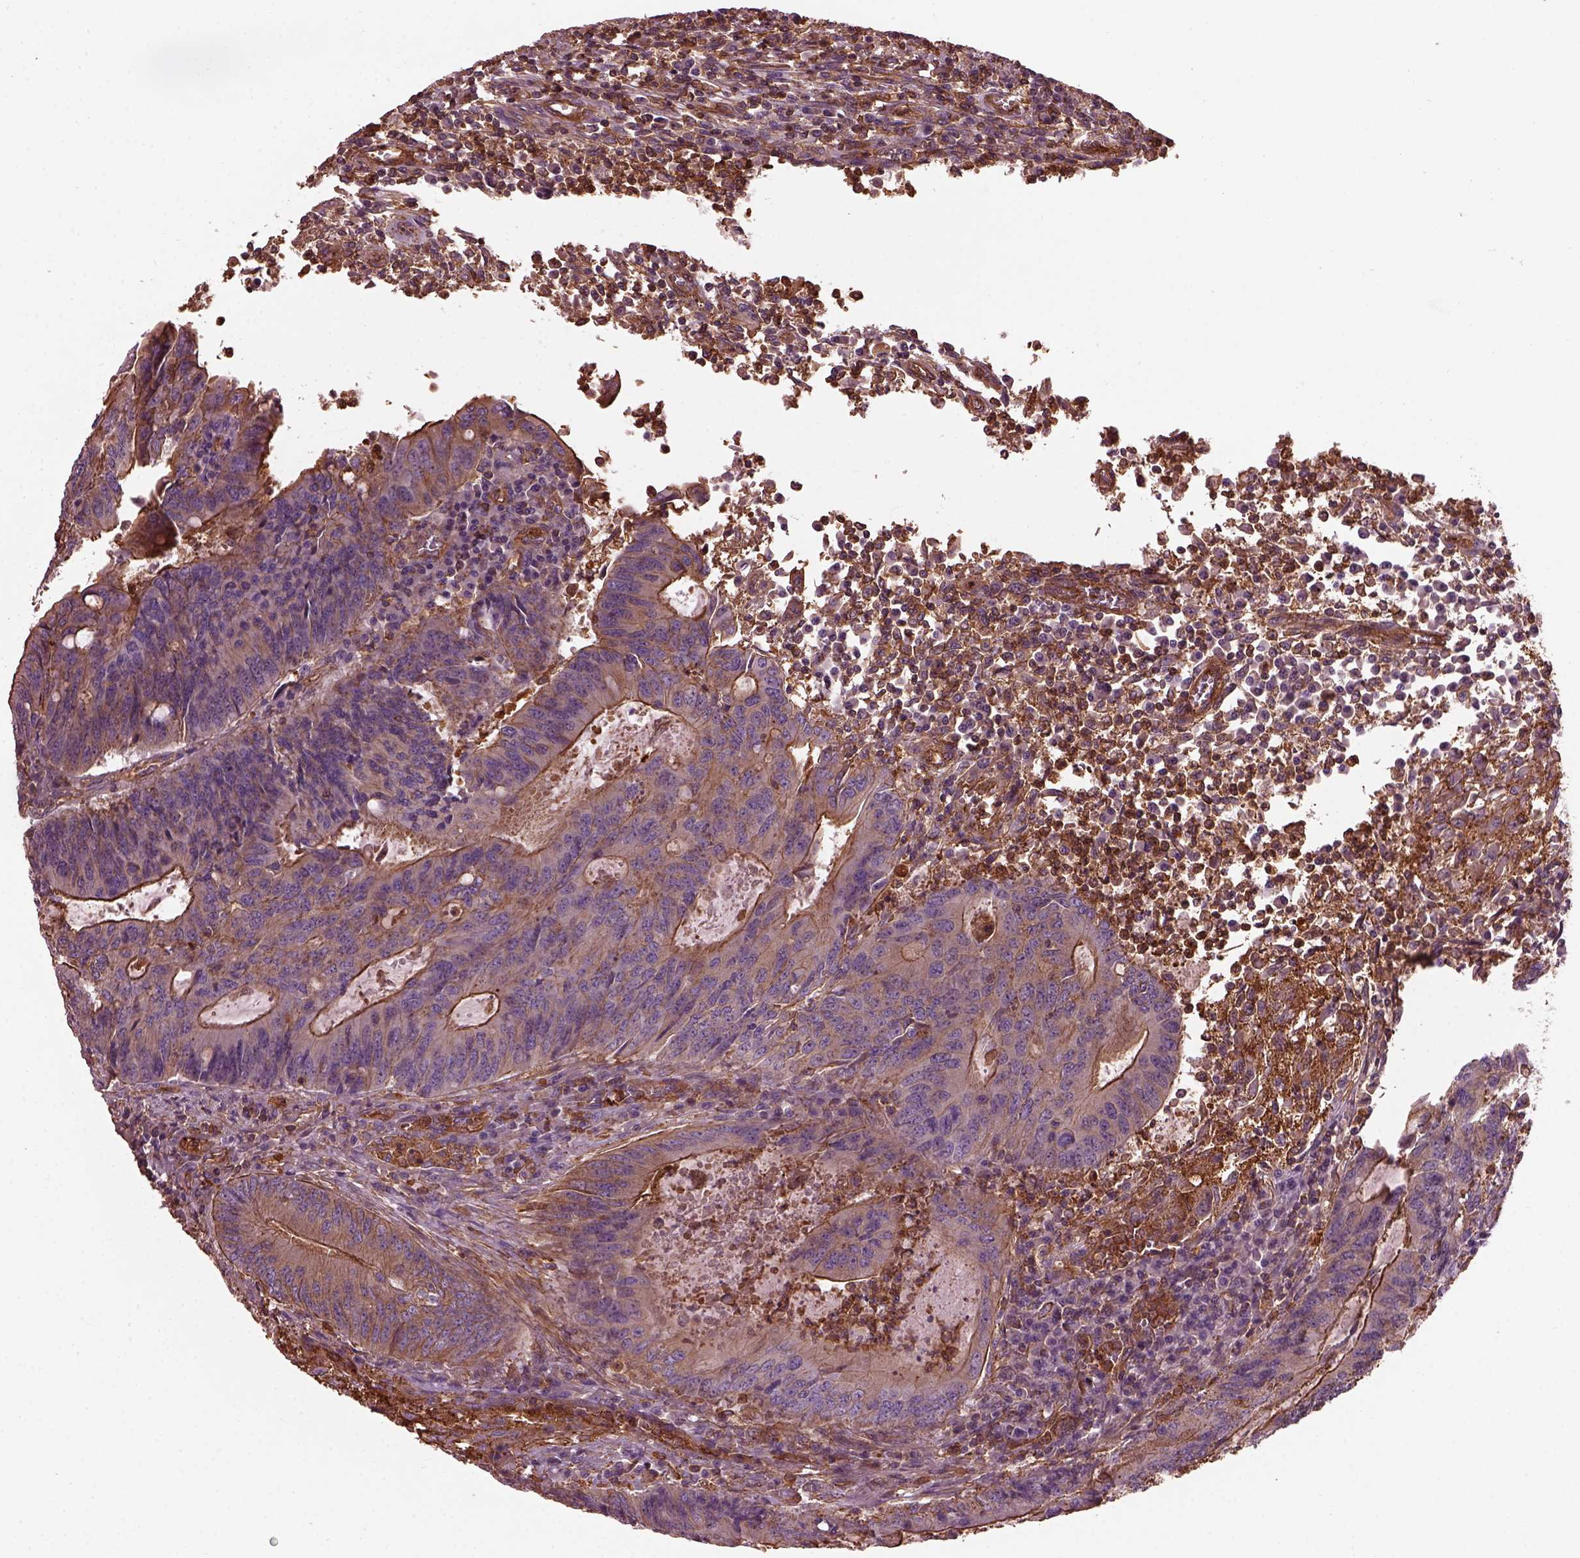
{"staining": {"intensity": "moderate", "quantity": ">75%", "location": "cytoplasmic/membranous"}, "tissue": "colorectal cancer", "cell_type": "Tumor cells", "image_type": "cancer", "snomed": [{"axis": "morphology", "description": "Adenocarcinoma, NOS"}, {"axis": "topography", "description": "Colon"}], "caption": "Immunohistochemistry (DAB) staining of colorectal cancer displays moderate cytoplasmic/membranous protein positivity in about >75% of tumor cells. The protein is shown in brown color, while the nuclei are stained blue.", "gene": "MYL6", "patient": {"sex": "male", "age": 67}}